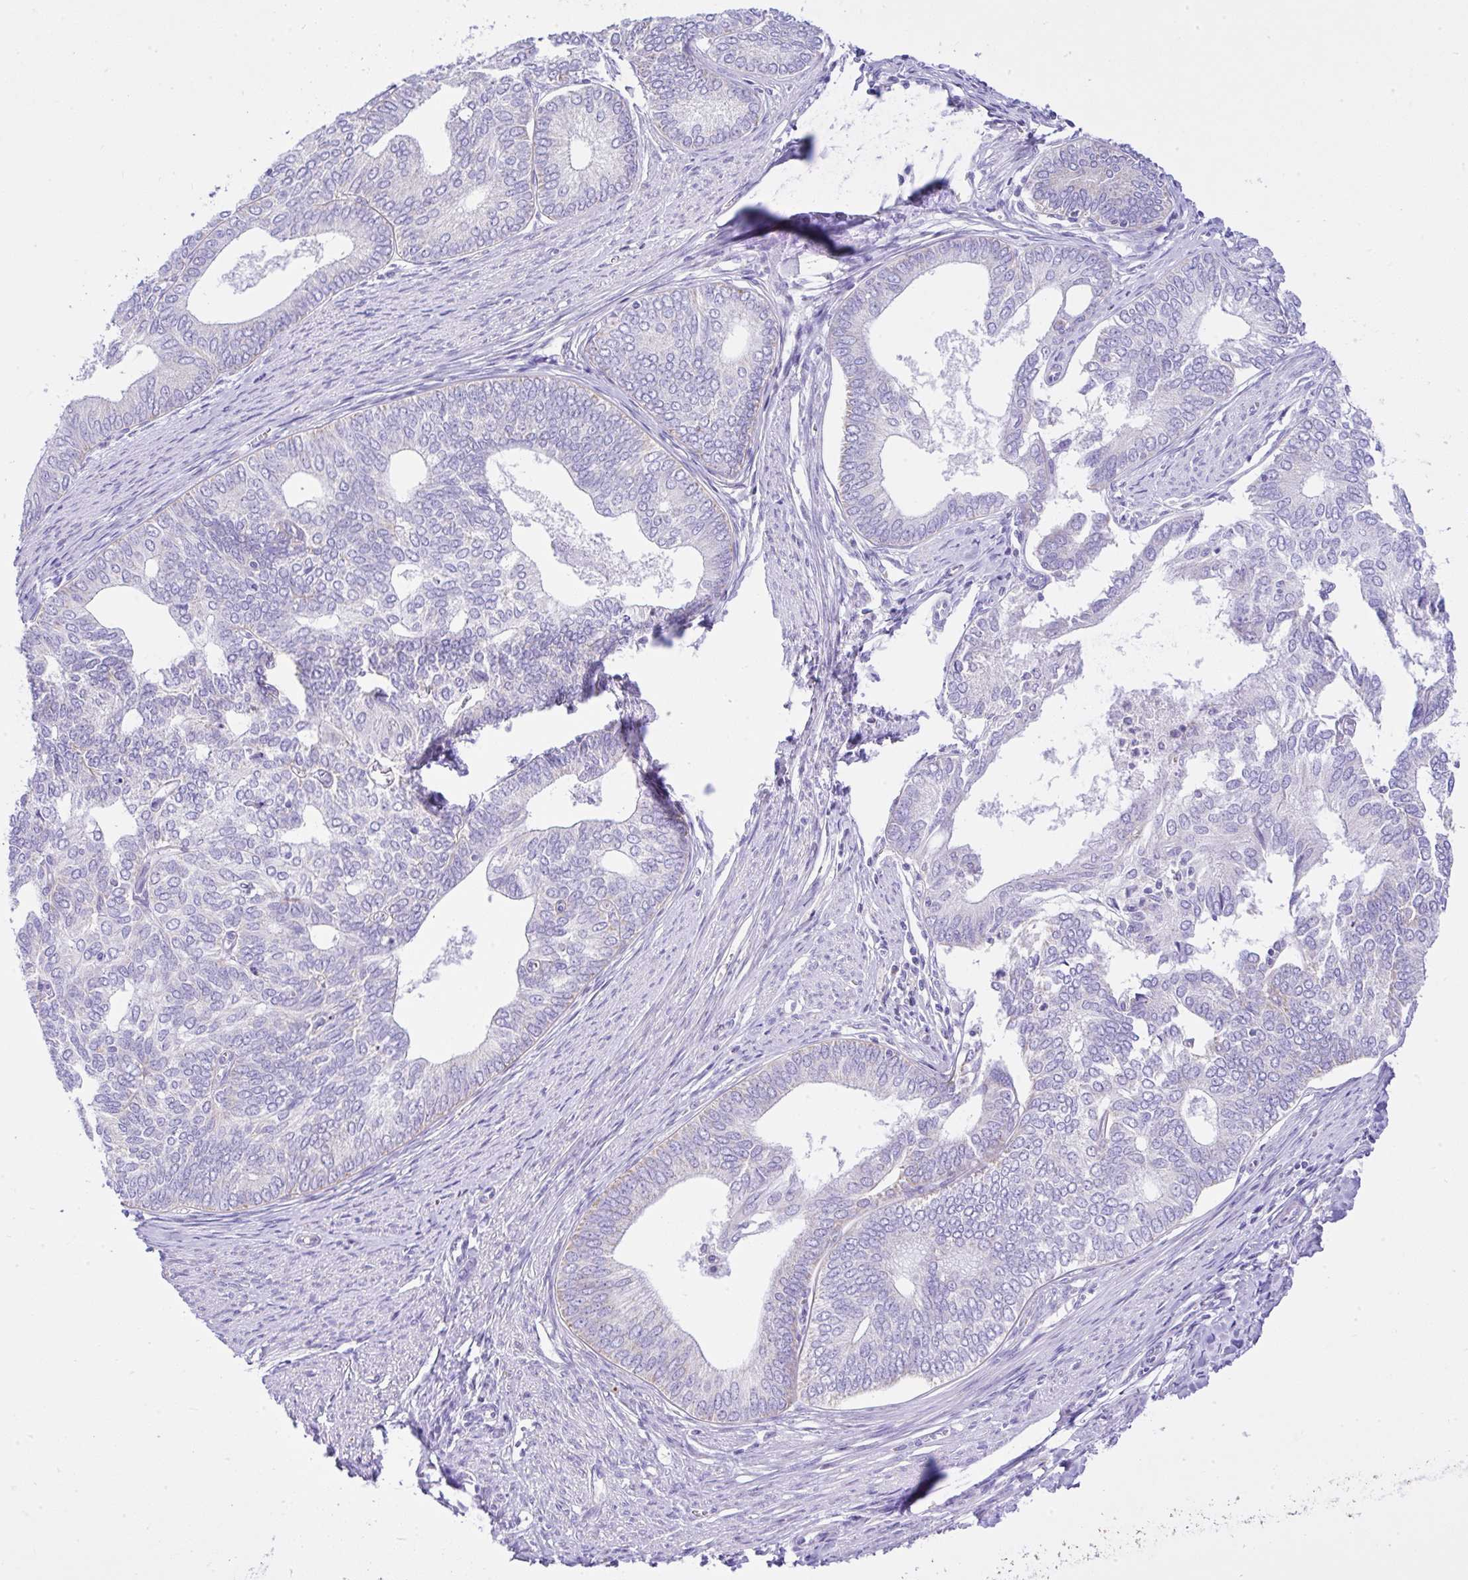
{"staining": {"intensity": "negative", "quantity": "none", "location": "none"}, "tissue": "endometrial cancer", "cell_type": "Tumor cells", "image_type": "cancer", "snomed": [{"axis": "morphology", "description": "Adenocarcinoma, NOS"}, {"axis": "topography", "description": "Endometrium"}], "caption": "This is a photomicrograph of immunohistochemistry staining of endometrial cancer (adenocarcinoma), which shows no staining in tumor cells.", "gene": "SLC13A1", "patient": {"sex": "female", "age": 75}}